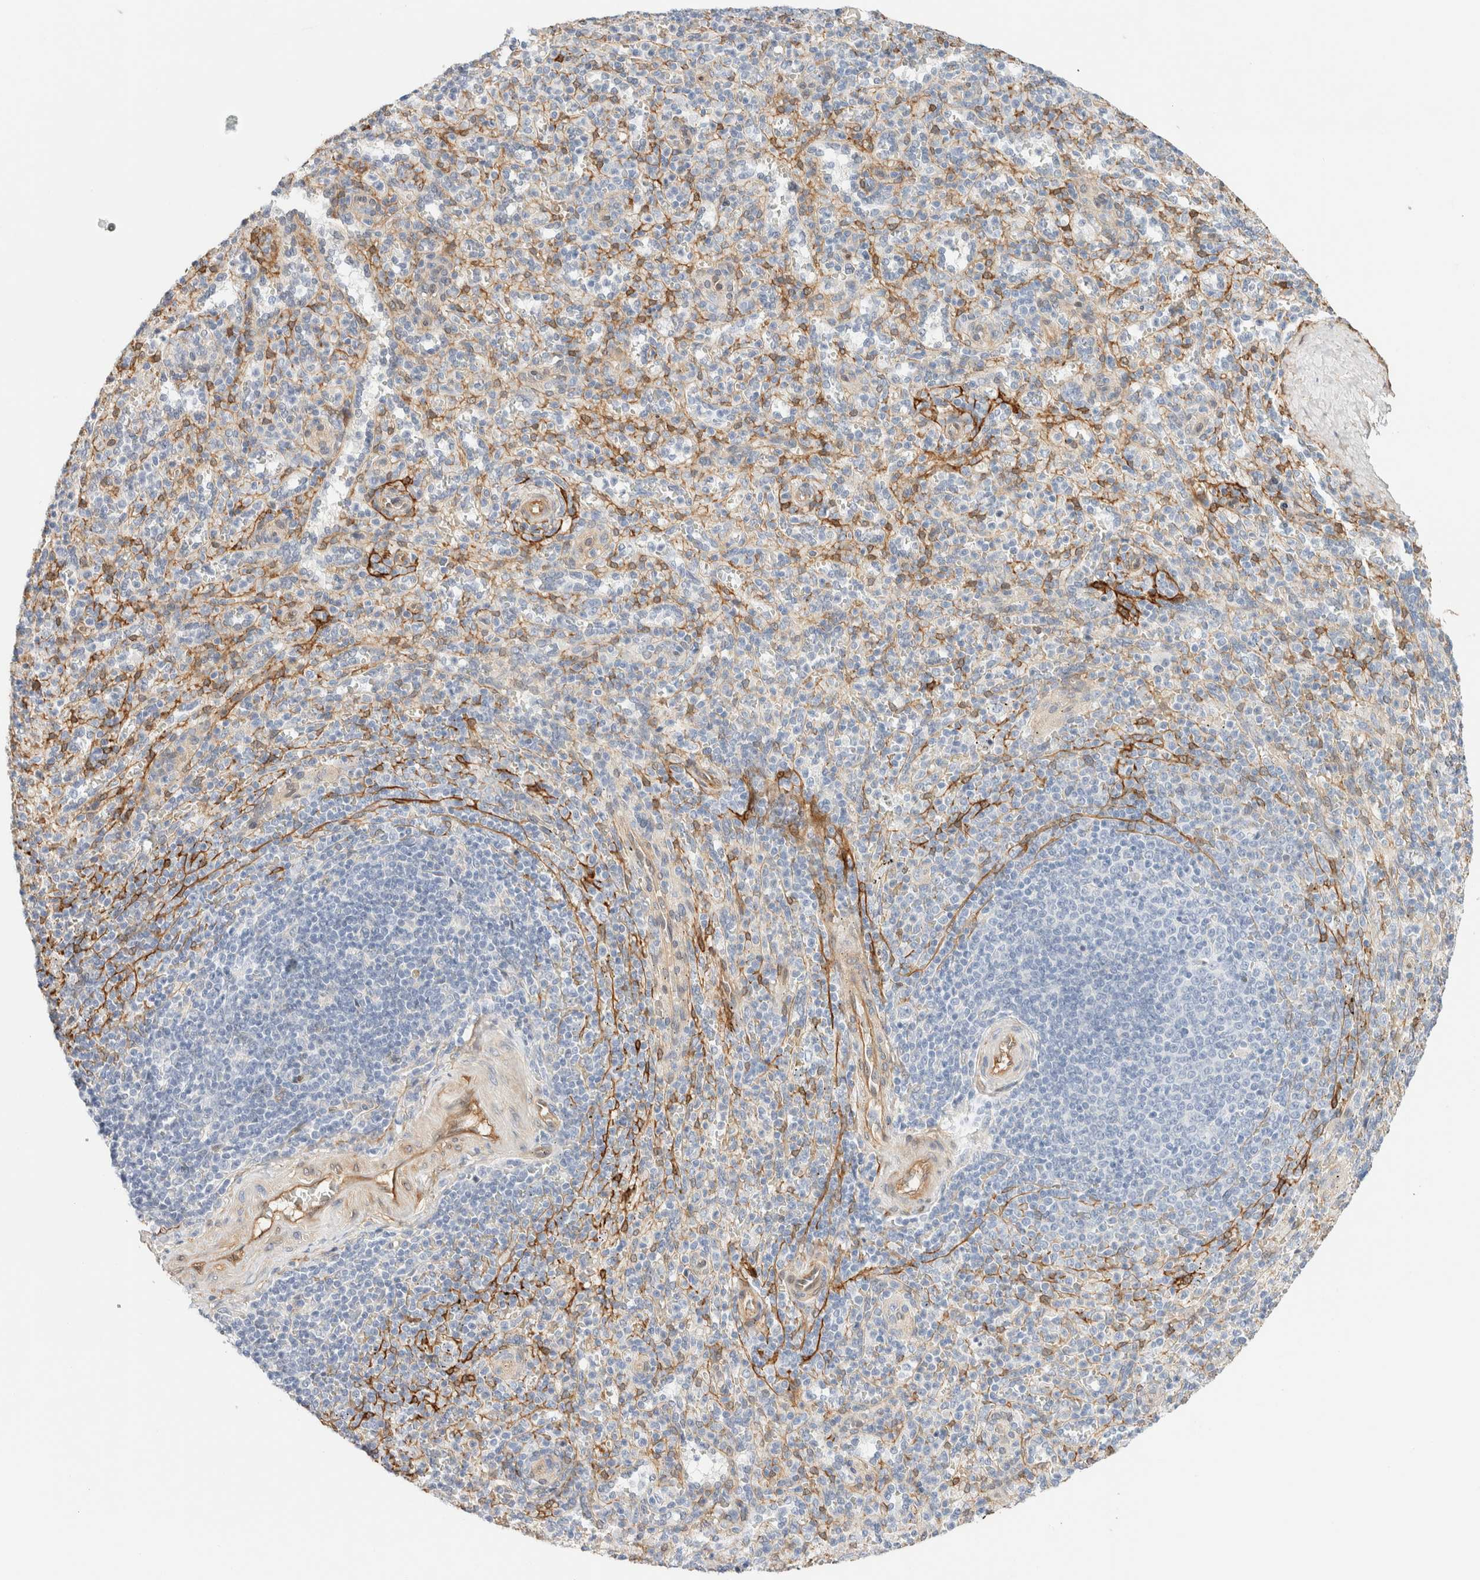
{"staining": {"intensity": "moderate", "quantity": "<25%", "location": "cytoplasmic/membranous"}, "tissue": "spleen", "cell_type": "Cells in red pulp", "image_type": "normal", "snomed": [{"axis": "morphology", "description": "Normal tissue, NOS"}, {"axis": "topography", "description": "Spleen"}], "caption": "IHC staining of unremarkable spleen, which shows low levels of moderate cytoplasmic/membranous expression in approximately <25% of cells in red pulp indicating moderate cytoplasmic/membranous protein positivity. The staining was performed using DAB (brown) for protein detection and nuclei were counterstained in hematoxylin (blue).", "gene": "LMCD1", "patient": {"sex": "male", "age": 36}}